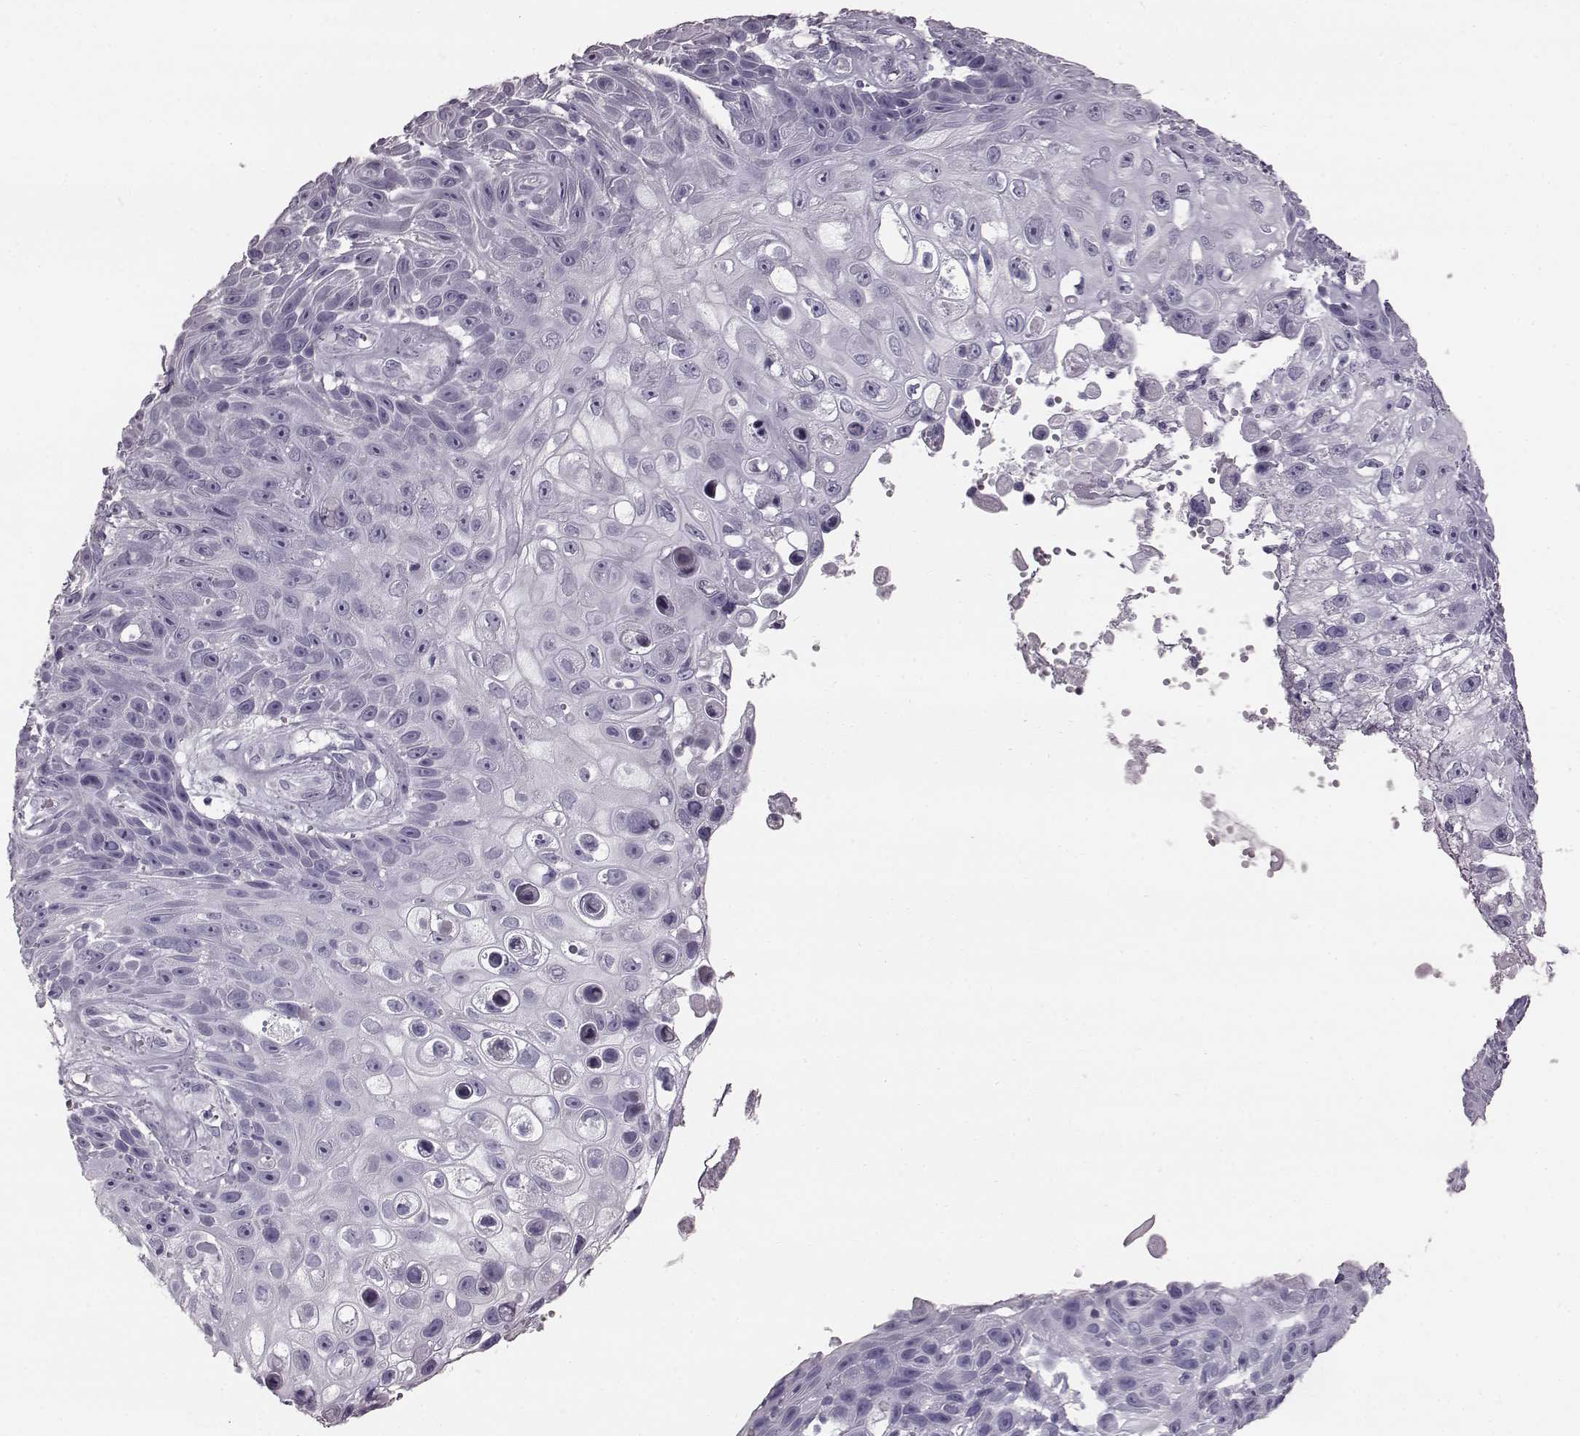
{"staining": {"intensity": "negative", "quantity": "none", "location": "none"}, "tissue": "skin cancer", "cell_type": "Tumor cells", "image_type": "cancer", "snomed": [{"axis": "morphology", "description": "Squamous cell carcinoma, NOS"}, {"axis": "topography", "description": "Skin"}], "caption": "This is a image of IHC staining of skin cancer (squamous cell carcinoma), which shows no staining in tumor cells.", "gene": "TCHHL1", "patient": {"sex": "male", "age": 82}}